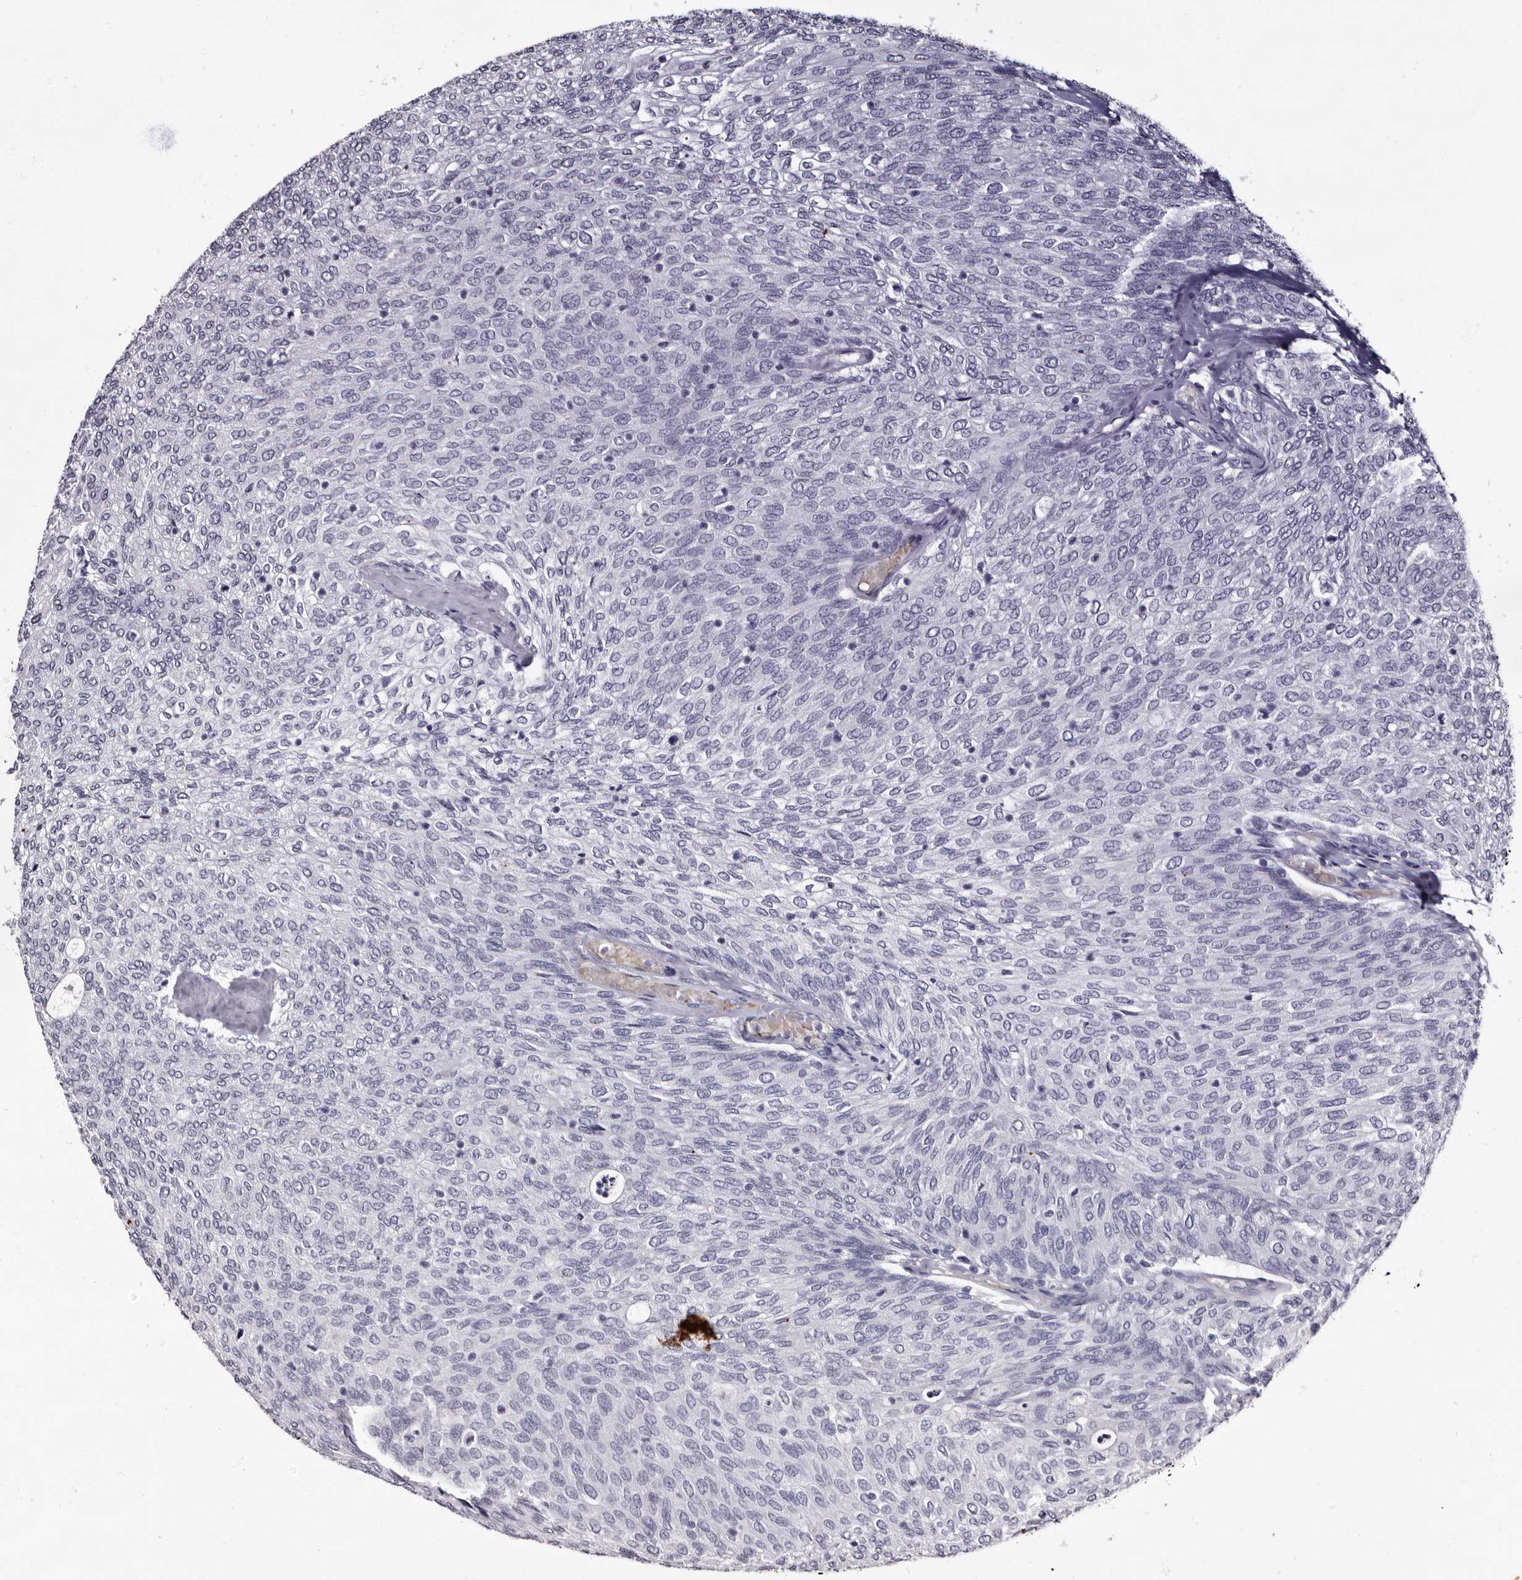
{"staining": {"intensity": "negative", "quantity": "none", "location": "none"}, "tissue": "urothelial cancer", "cell_type": "Tumor cells", "image_type": "cancer", "snomed": [{"axis": "morphology", "description": "Urothelial carcinoma, Low grade"}, {"axis": "topography", "description": "Urinary bladder"}], "caption": "IHC of human urothelial cancer exhibits no expression in tumor cells. (DAB (3,3'-diaminobenzidine) IHC visualized using brightfield microscopy, high magnification).", "gene": "BPGM", "patient": {"sex": "female", "age": 79}}